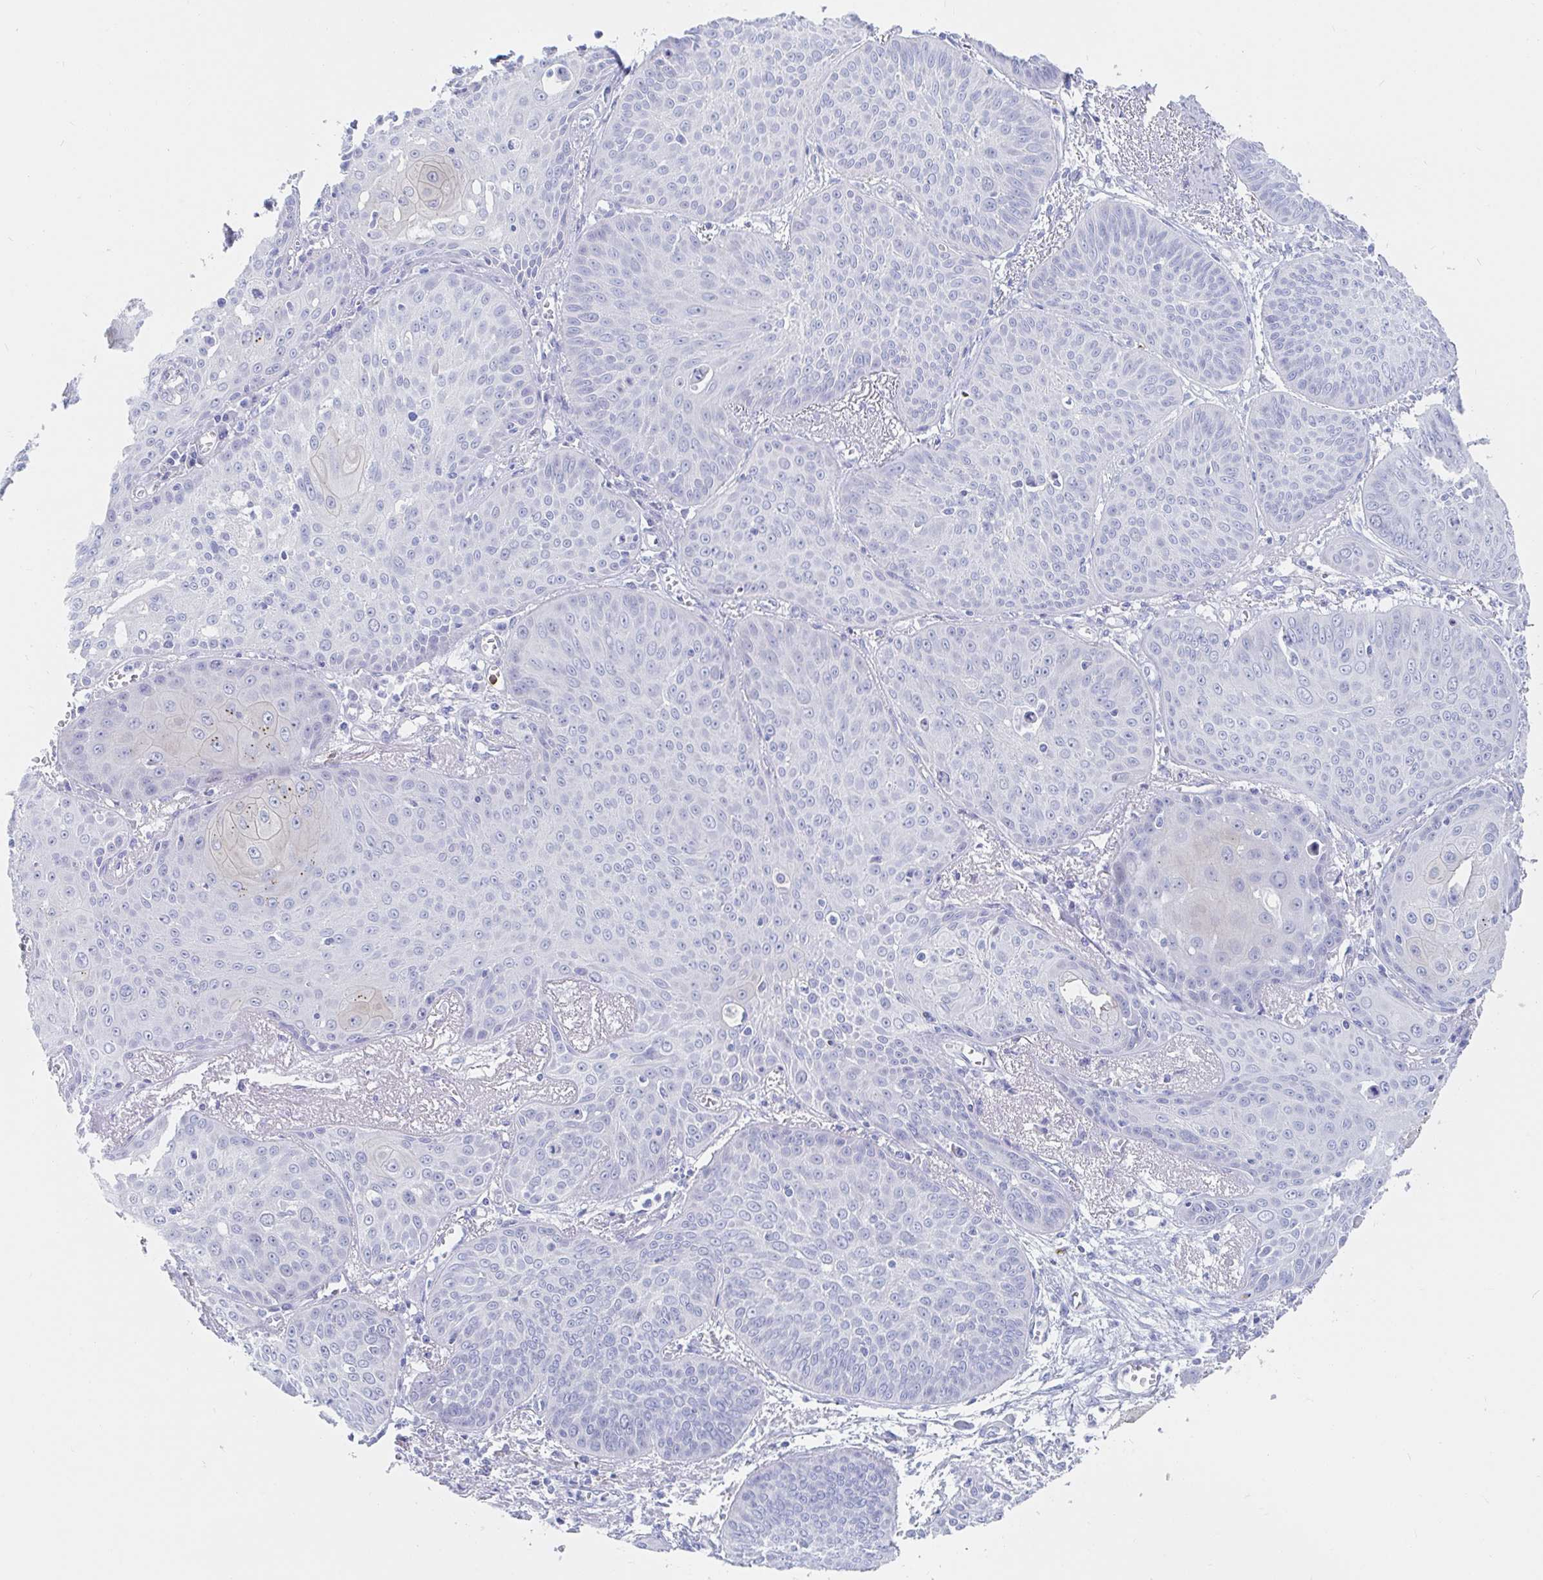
{"staining": {"intensity": "moderate", "quantity": "<25%", "location": "cytoplasmic/membranous"}, "tissue": "lung cancer", "cell_type": "Tumor cells", "image_type": "cancer", "snomed": [{"axis": "morphology", "description": "Squamous cell carcinoma, NOS"}, {"axis": "topography", "description": "Lung"}], "caption": "About <25% of tumor cells in human lung cancer (squamous cell carcinoma) reveal moderate cytoplasmic/membranous protein positivity as visualized by brown immunohistochemical staining.", "gene": "PACSIN1", "patient": {"sex": "male", "age": 74}}